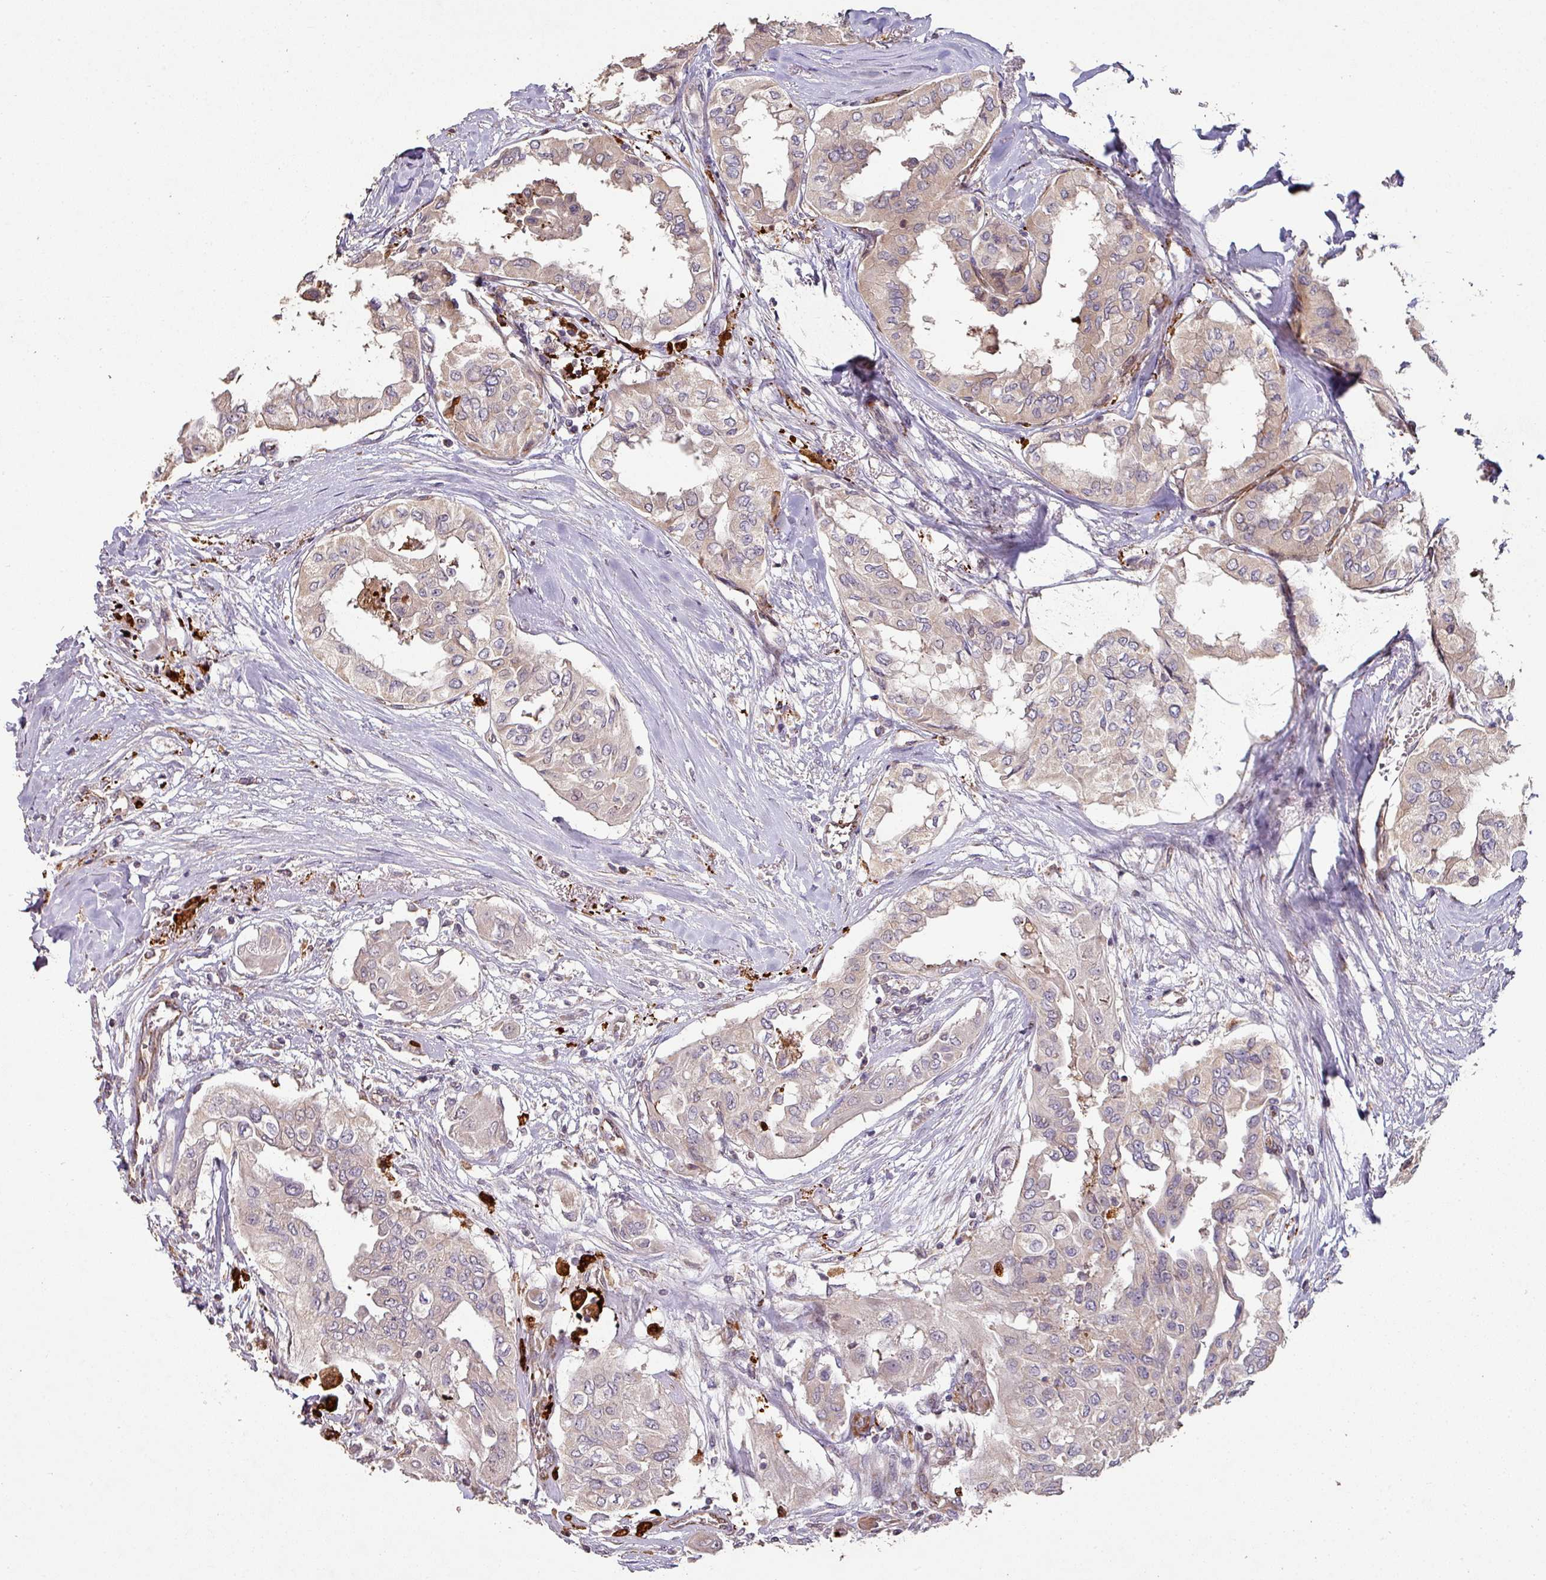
{"staining": {"intensity": "weak", "quantity": "<25%", "location": "cytoplasmic/membranous"}, "tissue": "thyroid cancer", "cell_type": "Tumor cells", "image_type": "cancer", "snomed": [{"axis": "morphology", "description": "Papillary adenocarcinoma, NOS"}, {"axis": "topography", "description": "Thyroid gland"}], "caption": "Image shows no protein positivity in tumor cells of papillary adenocarcinoma (thyroid) tissue. Brightfield microscopy of immunohistochemistry (IHC) stained with DAB (3,3'-diaminobenzidine) (brown) and hematoxylin (blue), captured at high magnification.", "gene": "RPL23A", "patient": {"sex": "female", "age": 59}}